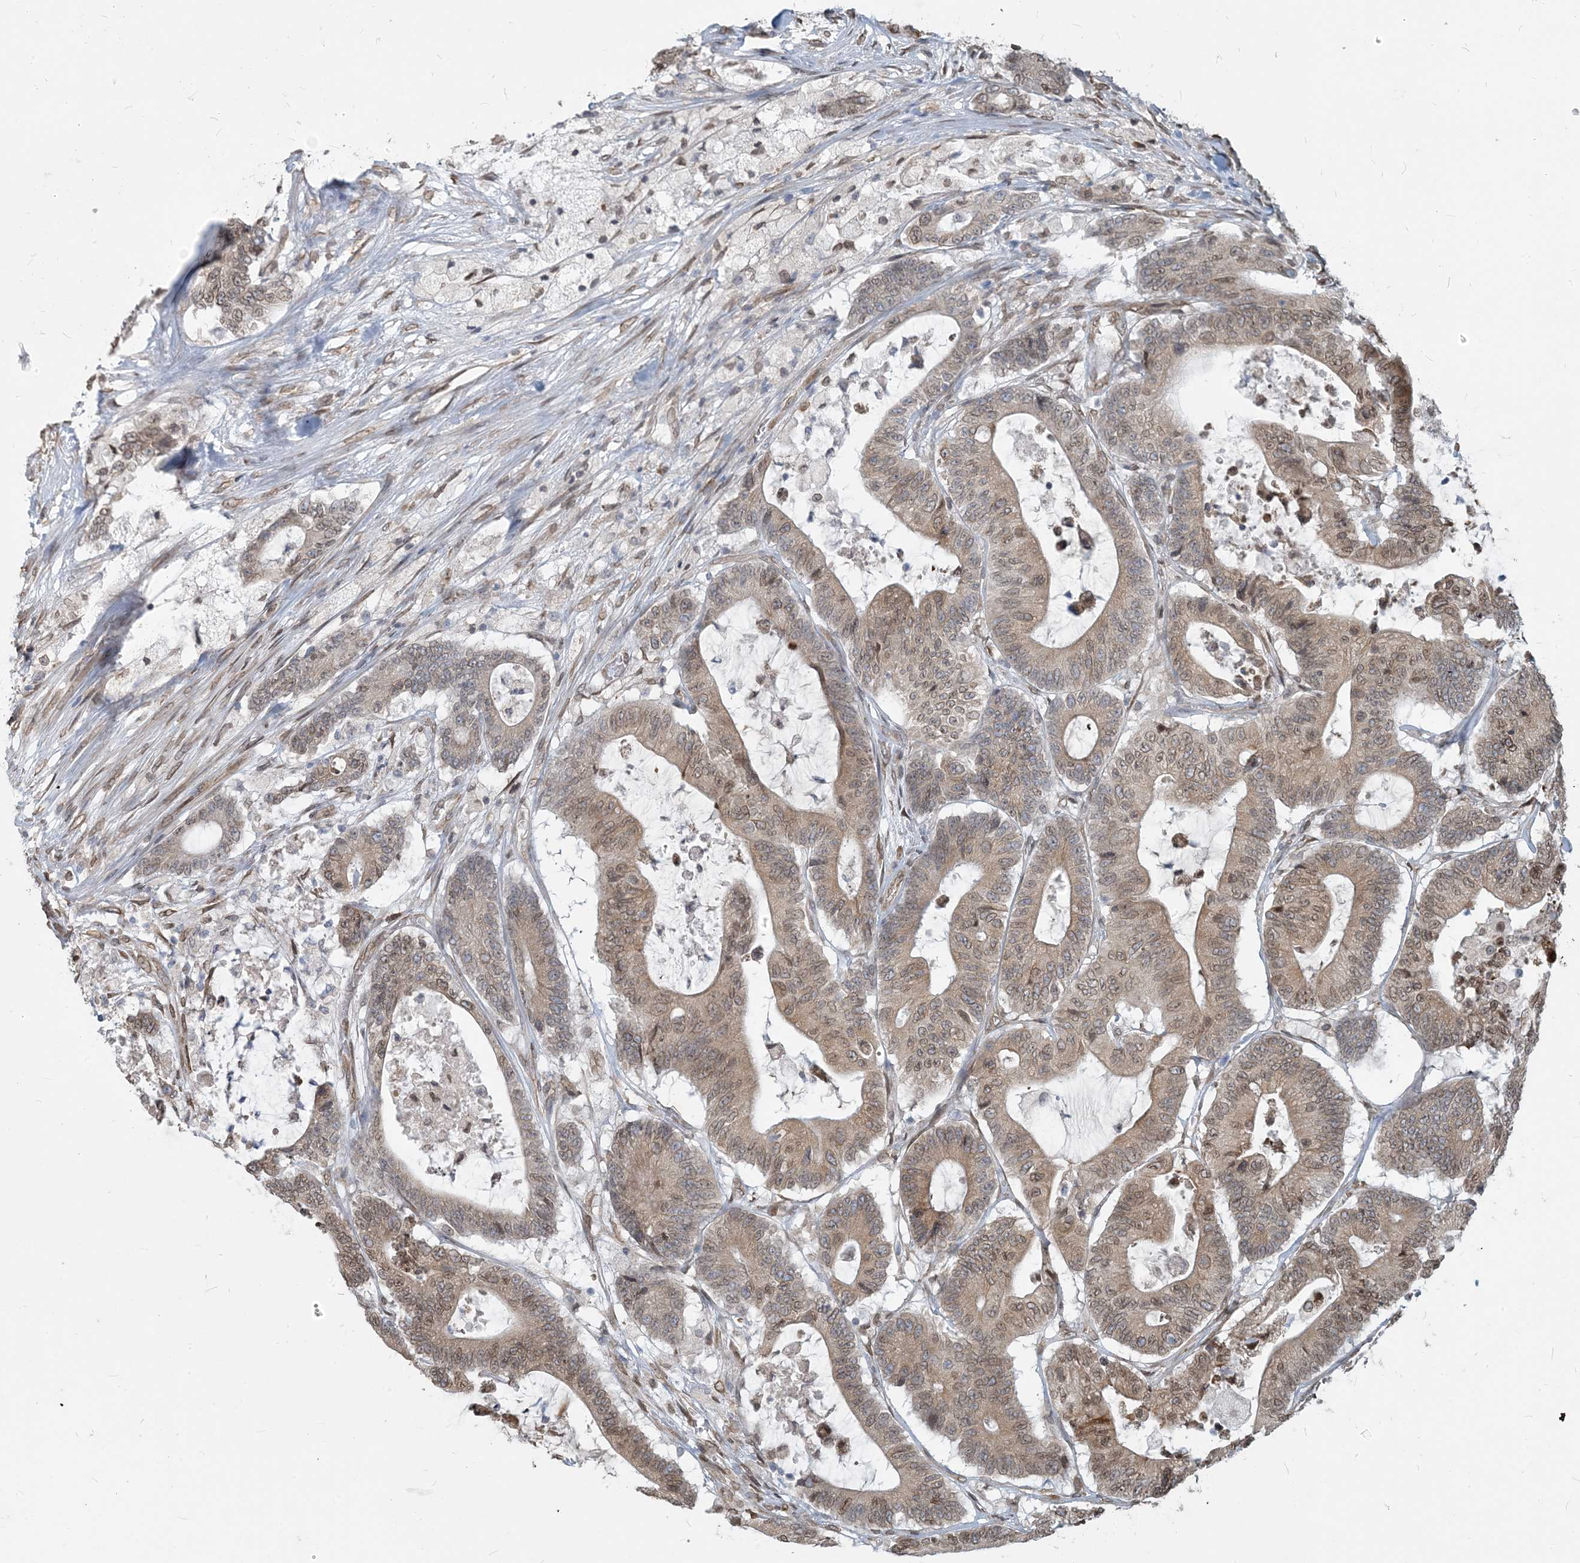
{"staining": {"intensity": "weak", "quantity": "25%-75%", "location": "cytoplasmic/membranous,nuclear"}, "tissue": "colorectal cancer", "cell_type": "Tumor cells", "image_type": "cancer", "snomed": [{"axis": "morphology", "description": "Adenocarcinoma, NOS"}, {"axis": "topography", "description": "Colon"}], "caption": "DAB immunohistochemical staining of human colorectal cancer shows weak cytoplasmic/membranous and nuclear protein positivity in approximately 25%-75% of tumor cells.", "gene": "WWP1", "patient": {"sex": "female", "age": 84}}